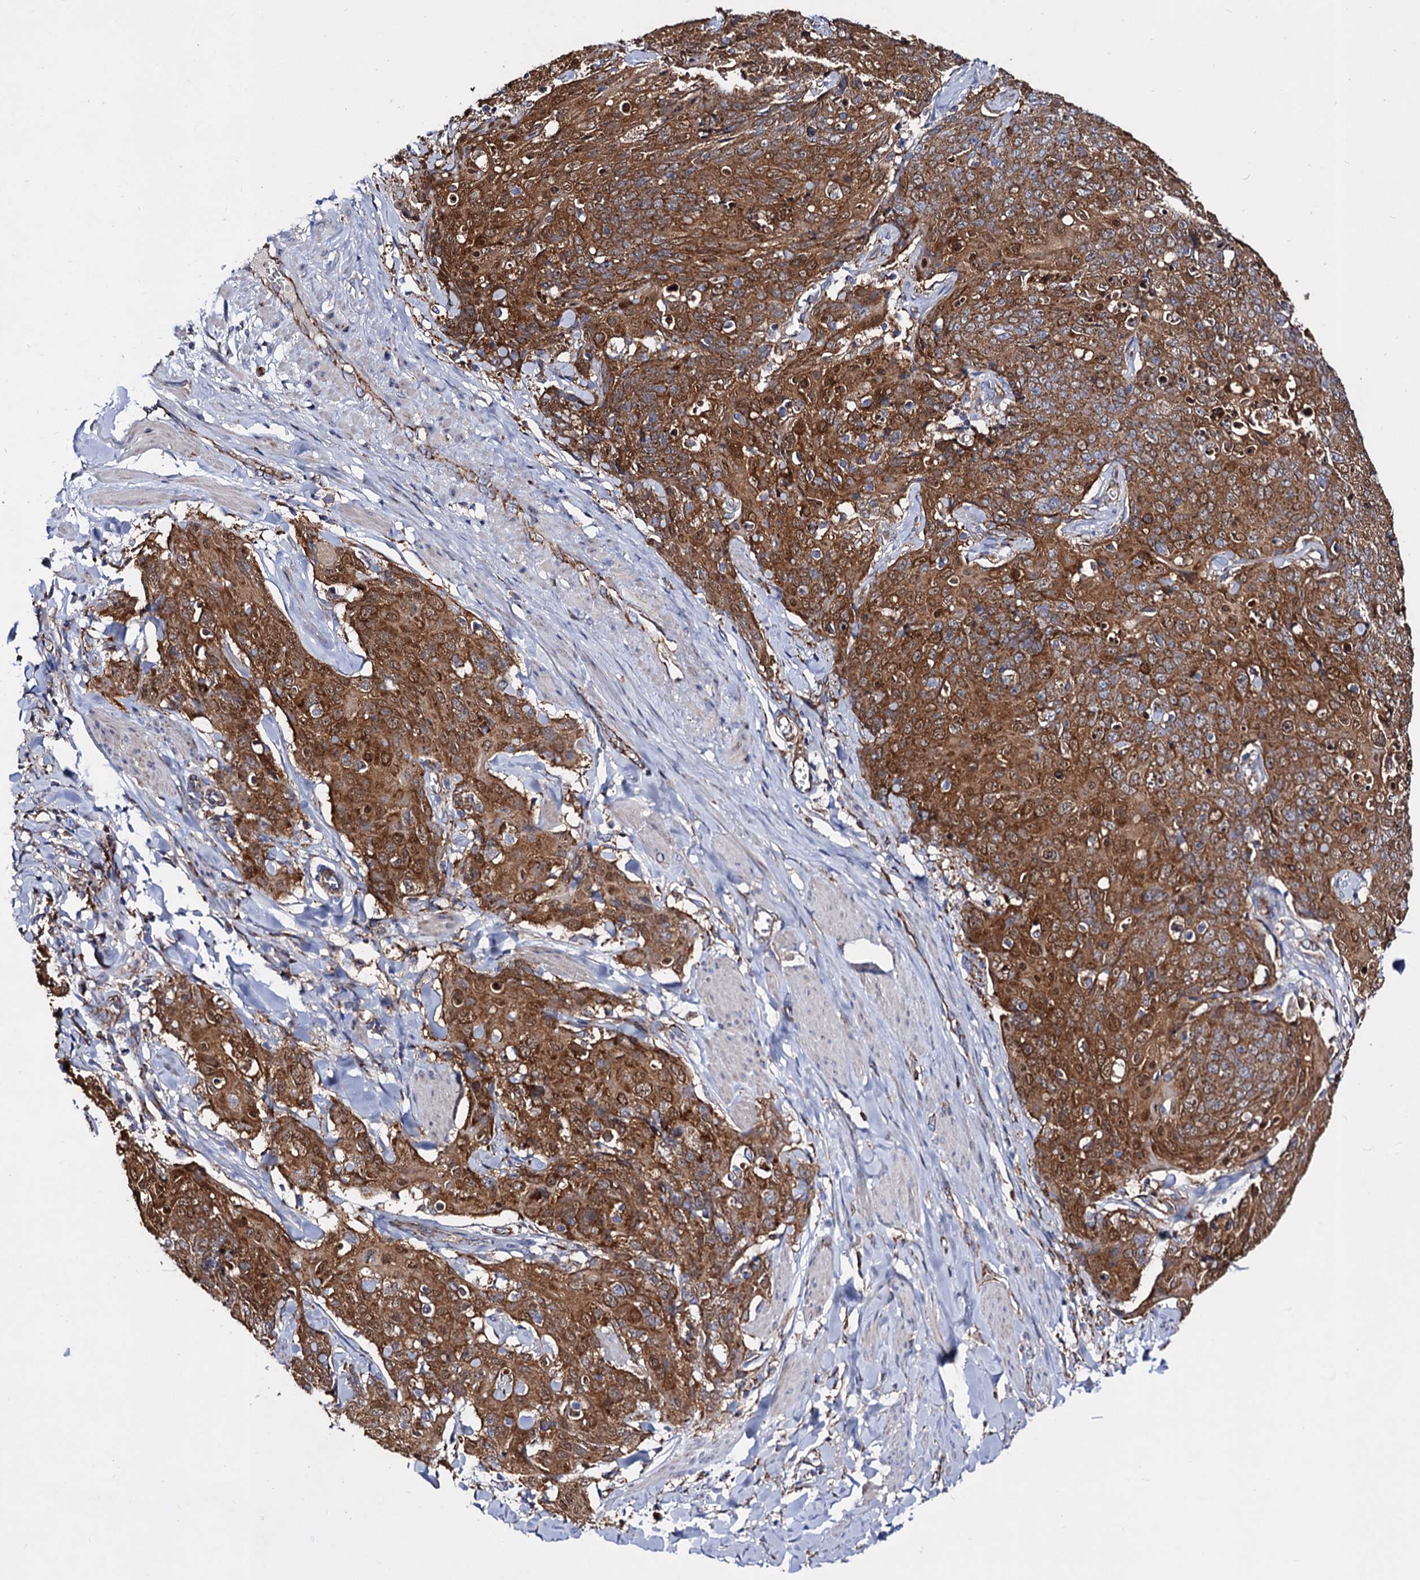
{"staining": {"intensity": "moderate", "quantity": ">75%", "location": "cytoplasmic/membranous,nuclear"}, "tissue": "skin cancer", "cell_type": "Tumor cells", "image_type": "cancer", "snomed": [{"axis": "morphology", "description": "Squamous cell carcinoma, NOS"}, {"axis": "topography", "description": "Skin"}, {"axis": "topography", "description": "Vulva"}], "caption": "Squamous cell carcinoma (skin) stained with a protein marker reveals moderate staining in tumor cells.", "gene": "ACAD9", "patient": {"sex": "female", "age": 85}}